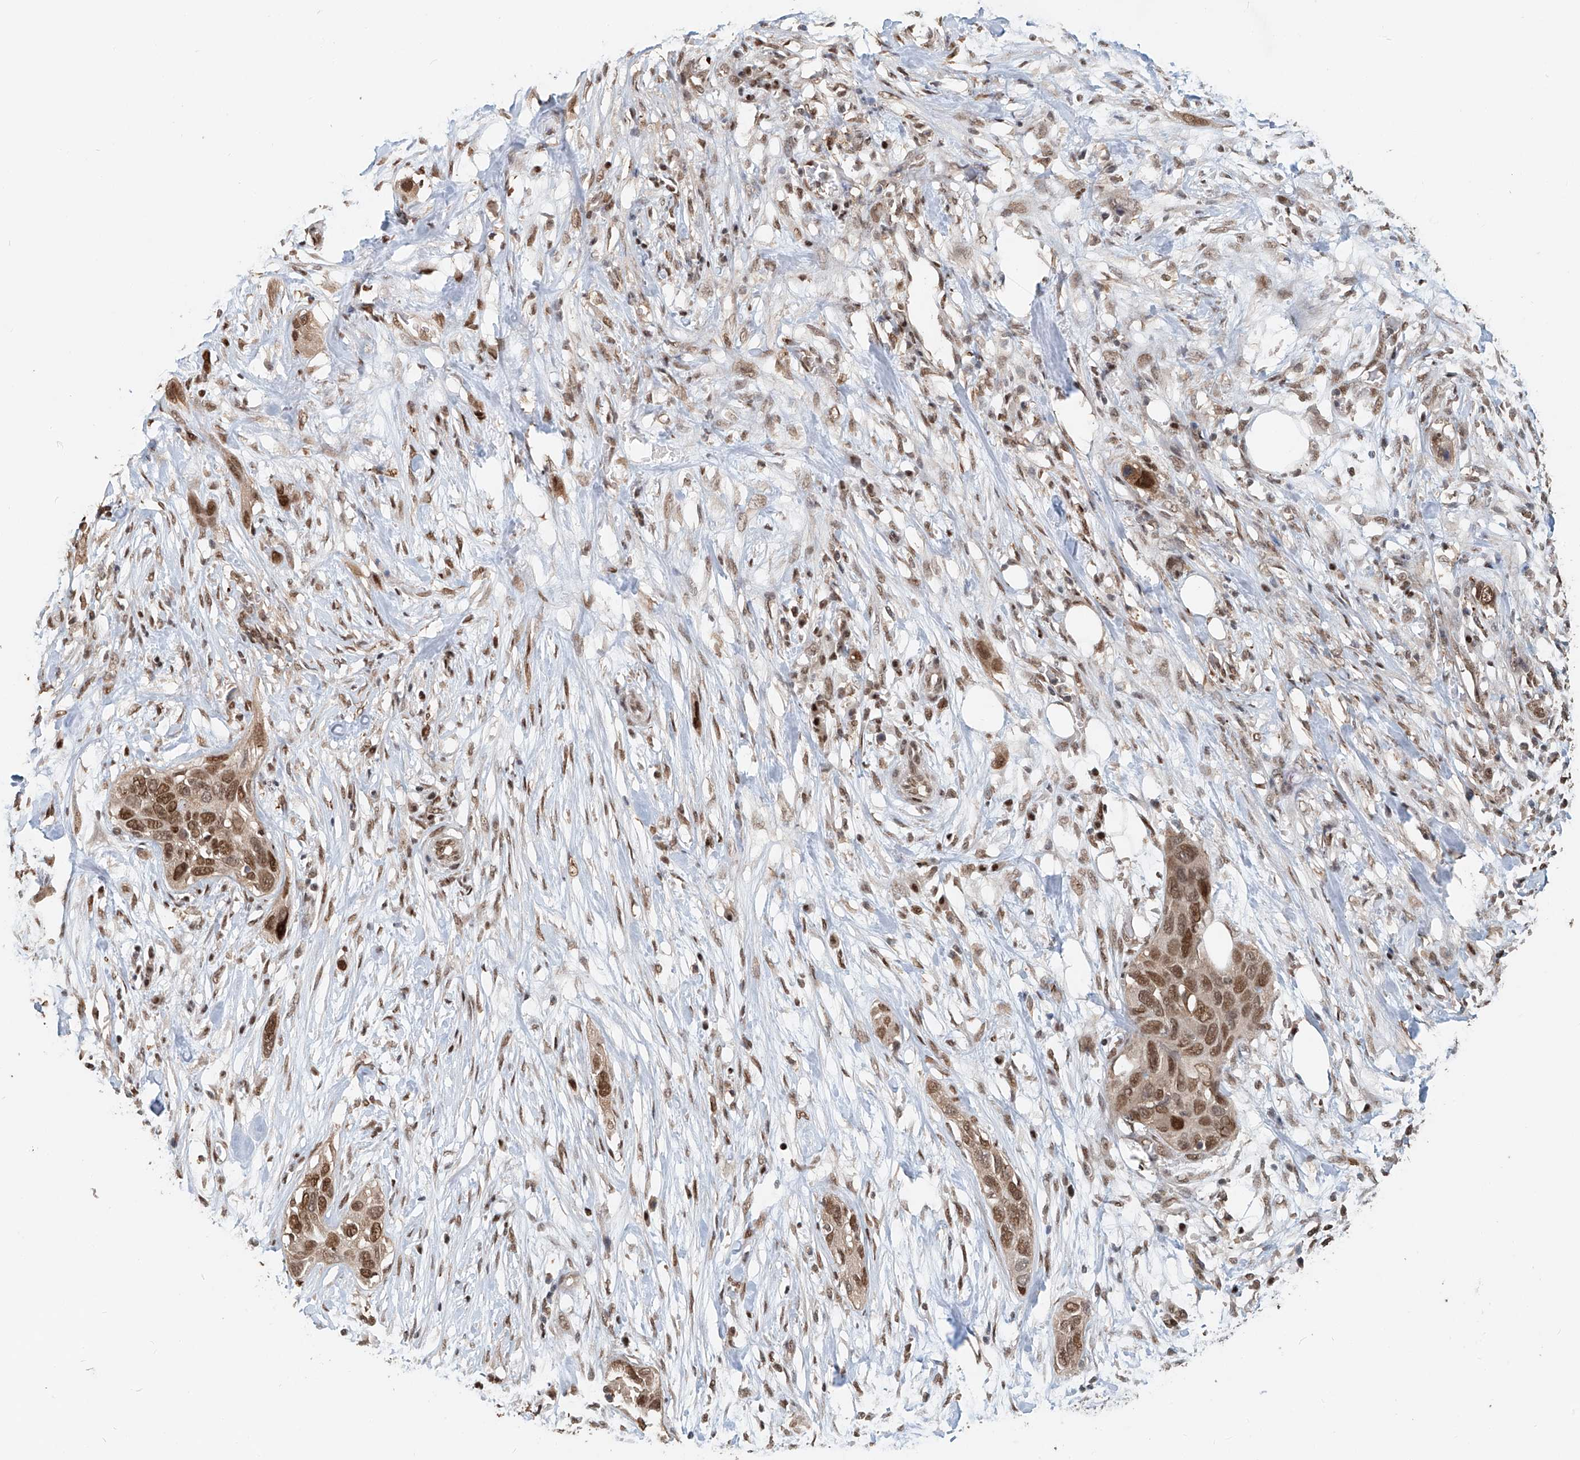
{"staining": {"intensity": "moderate", "quantity": ">75%", "location": "nuclear"}, "tissue": "pancreatic cancer", "cell_type": "Tumor cells", "image_type": "cancer", "snomed": [{"axis": "morphology", "description": "Adenocarcinoma, NOS"}, {"axis": "topography", "description": "Pancreas"}], "caption": "Adenocarcinoma (pancreatic) stained with DAB immunohistochemistry reveals medium levels of moderate nuclear expression in about >75% of tumor cells.", "gene": "RMND1", "patient": {"sex": "female", "age": 60}}